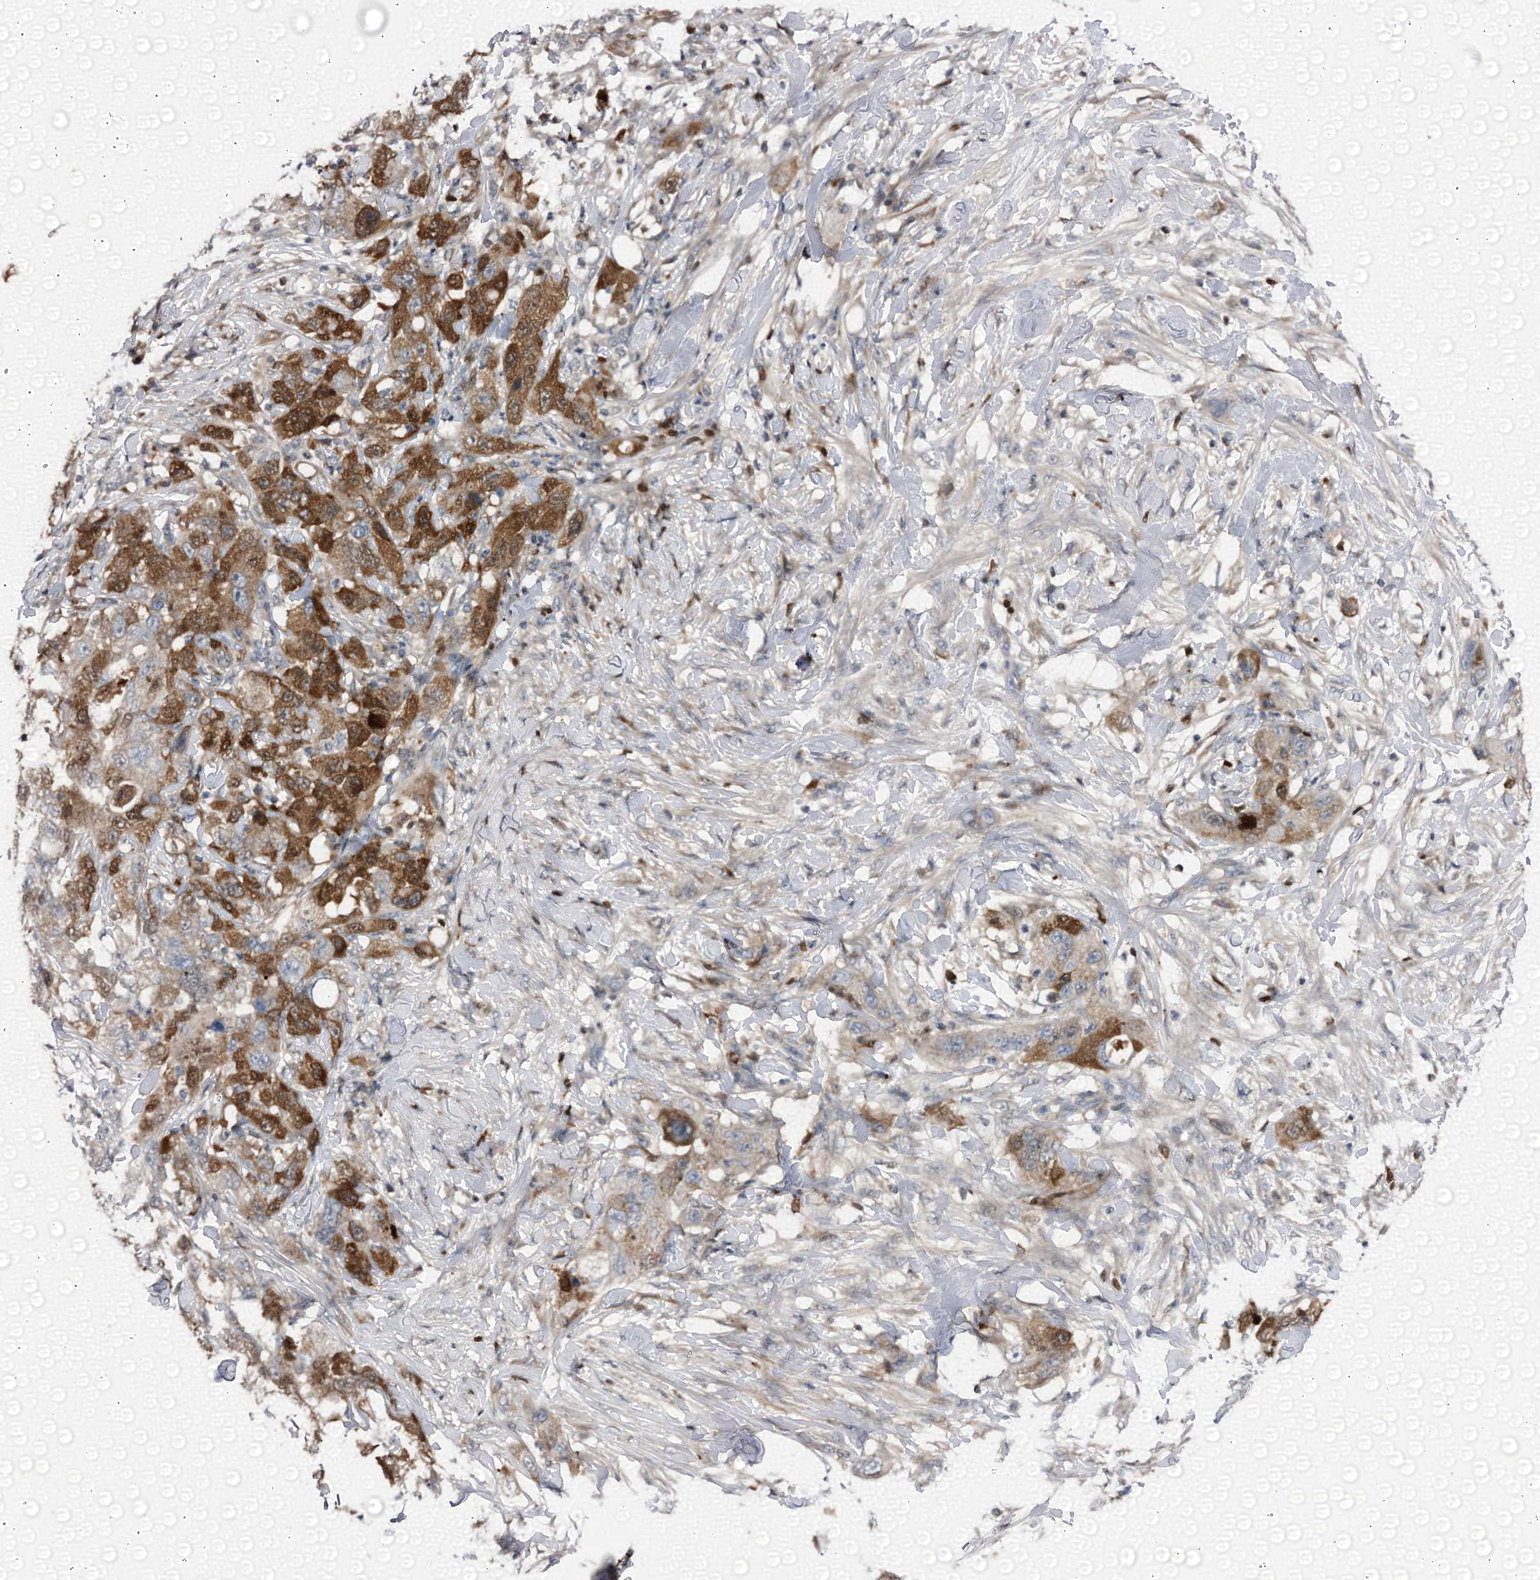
{"staining": {"intensity": "strong", "quantity": ">75%", "location": "cytoplasmic/membranous"}, "tissue": "pancreatic cancer", "cell_type": "Tumor cells", "image_type": "cancer", "snomed": [{"axis": "morphology", "description": "Adenocarcinoma, NOS"}, {"axis": "topography", "description": "Pancreas"}], "caption": "Immunohistochemical staining of human pancreatic adenocarcinoma displays high levels of strong cytoplasmic/membranous protein staining in approximately >75% of tumor cells. Nuclei are stained in blue.", "gene": "NCAPD2", "patient": {"sex": "female", "age": 78}}